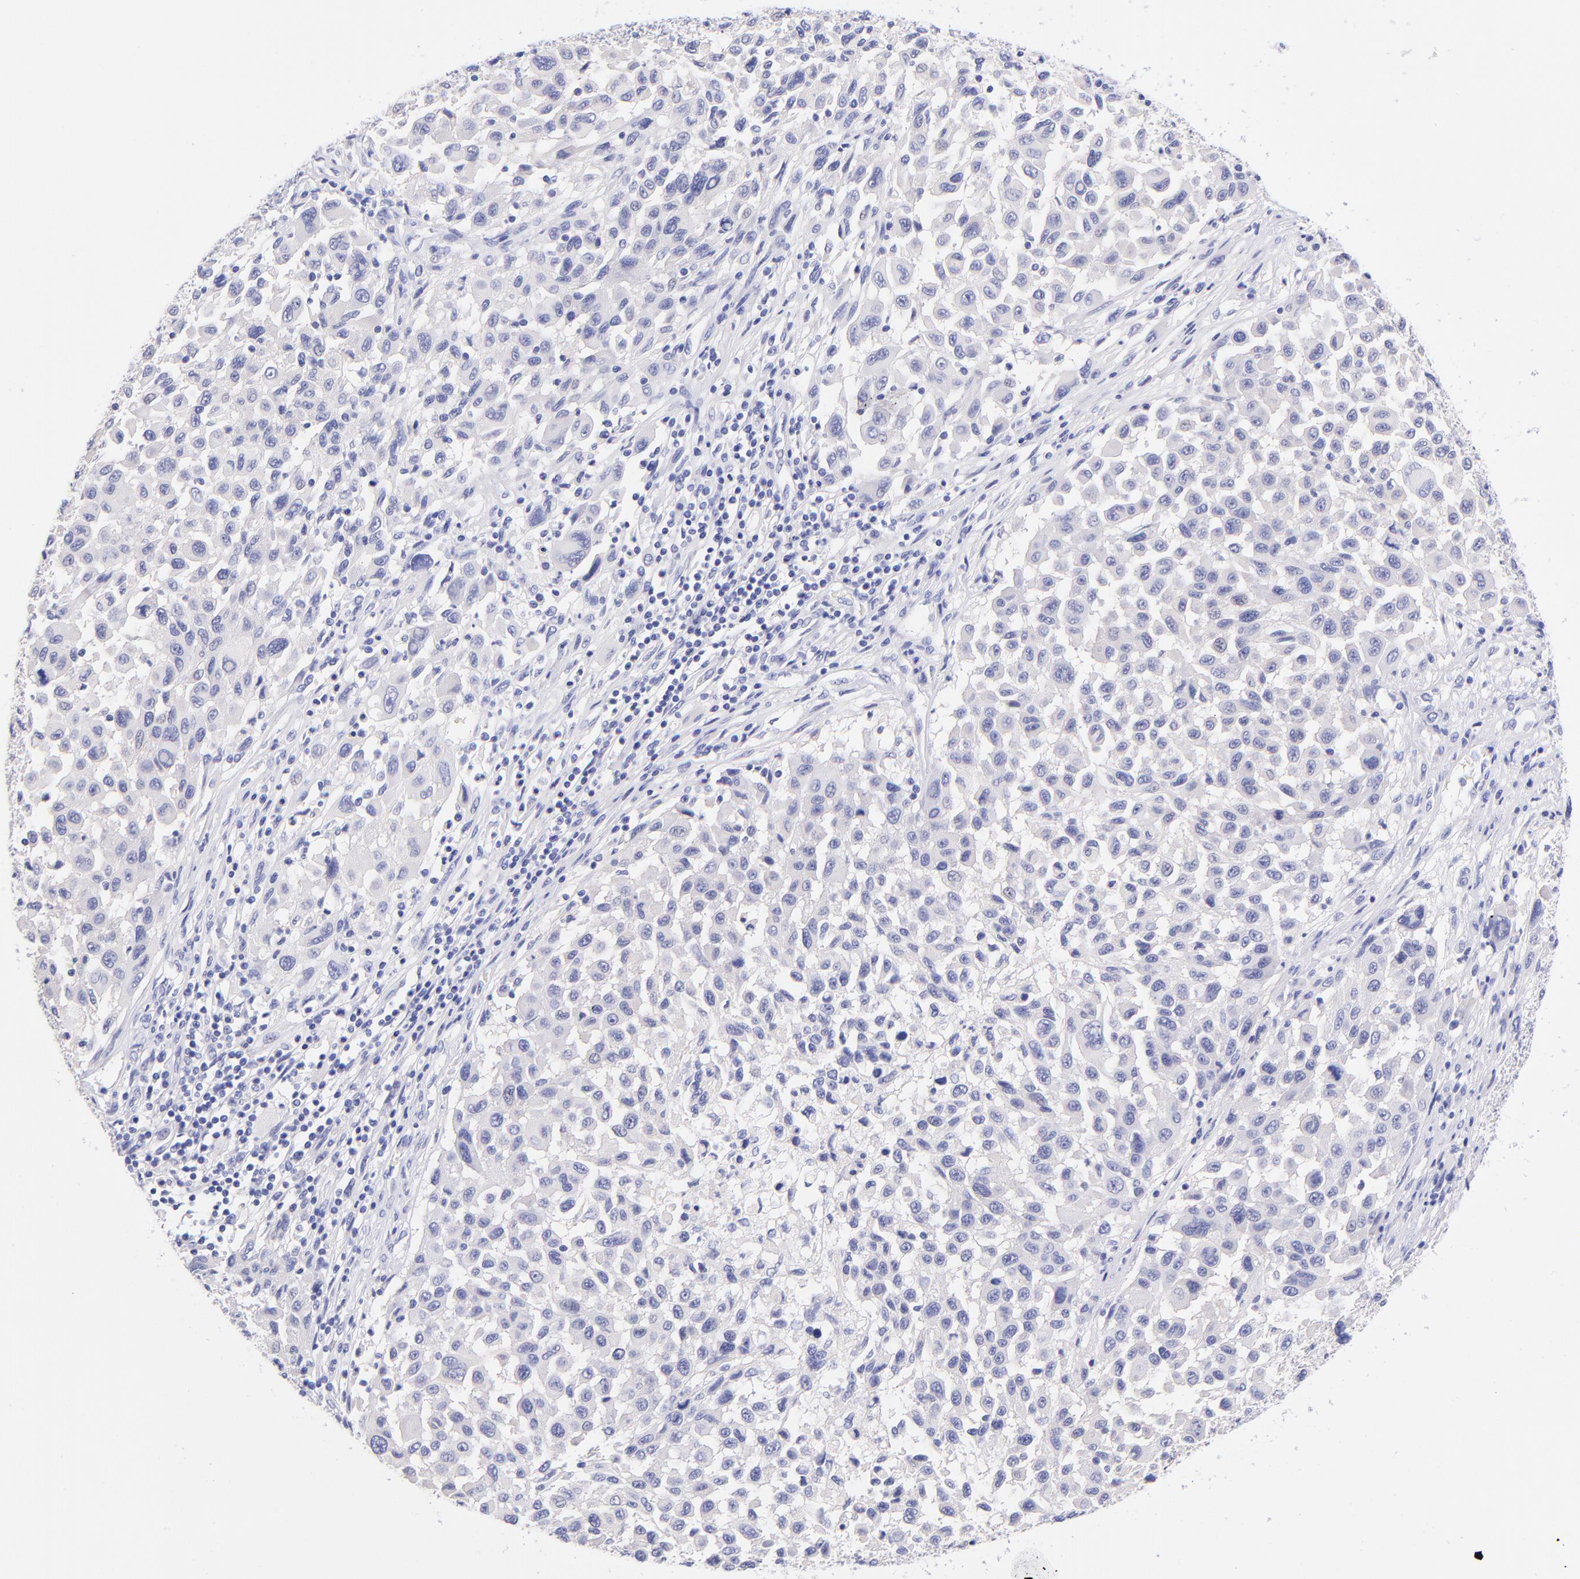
{"staining": {"intensity": "negative", "quantity": "none", "location": "none"}, "tissue": "melanoma", "cell_type": "Tumor cells", "image_type": "cancer", "snomed": [{"axis": "morphology", "description": "Malignant melanoma, Metastatic site"}, {"axis": "topography", "description": "Lymph node"}], "caption": "Tumor cells show no significant protein positivity in malignant melanoma (metastatic site). The staining was performed using DAB (3,3'-diaminobenzidine) to visualize the protein expression in brown, while the nuclei were stained in blue with hematoxylin (Magnification: 20x).", "gene": "RAB3B", "patient": {"sex": "male", "age": 61}}